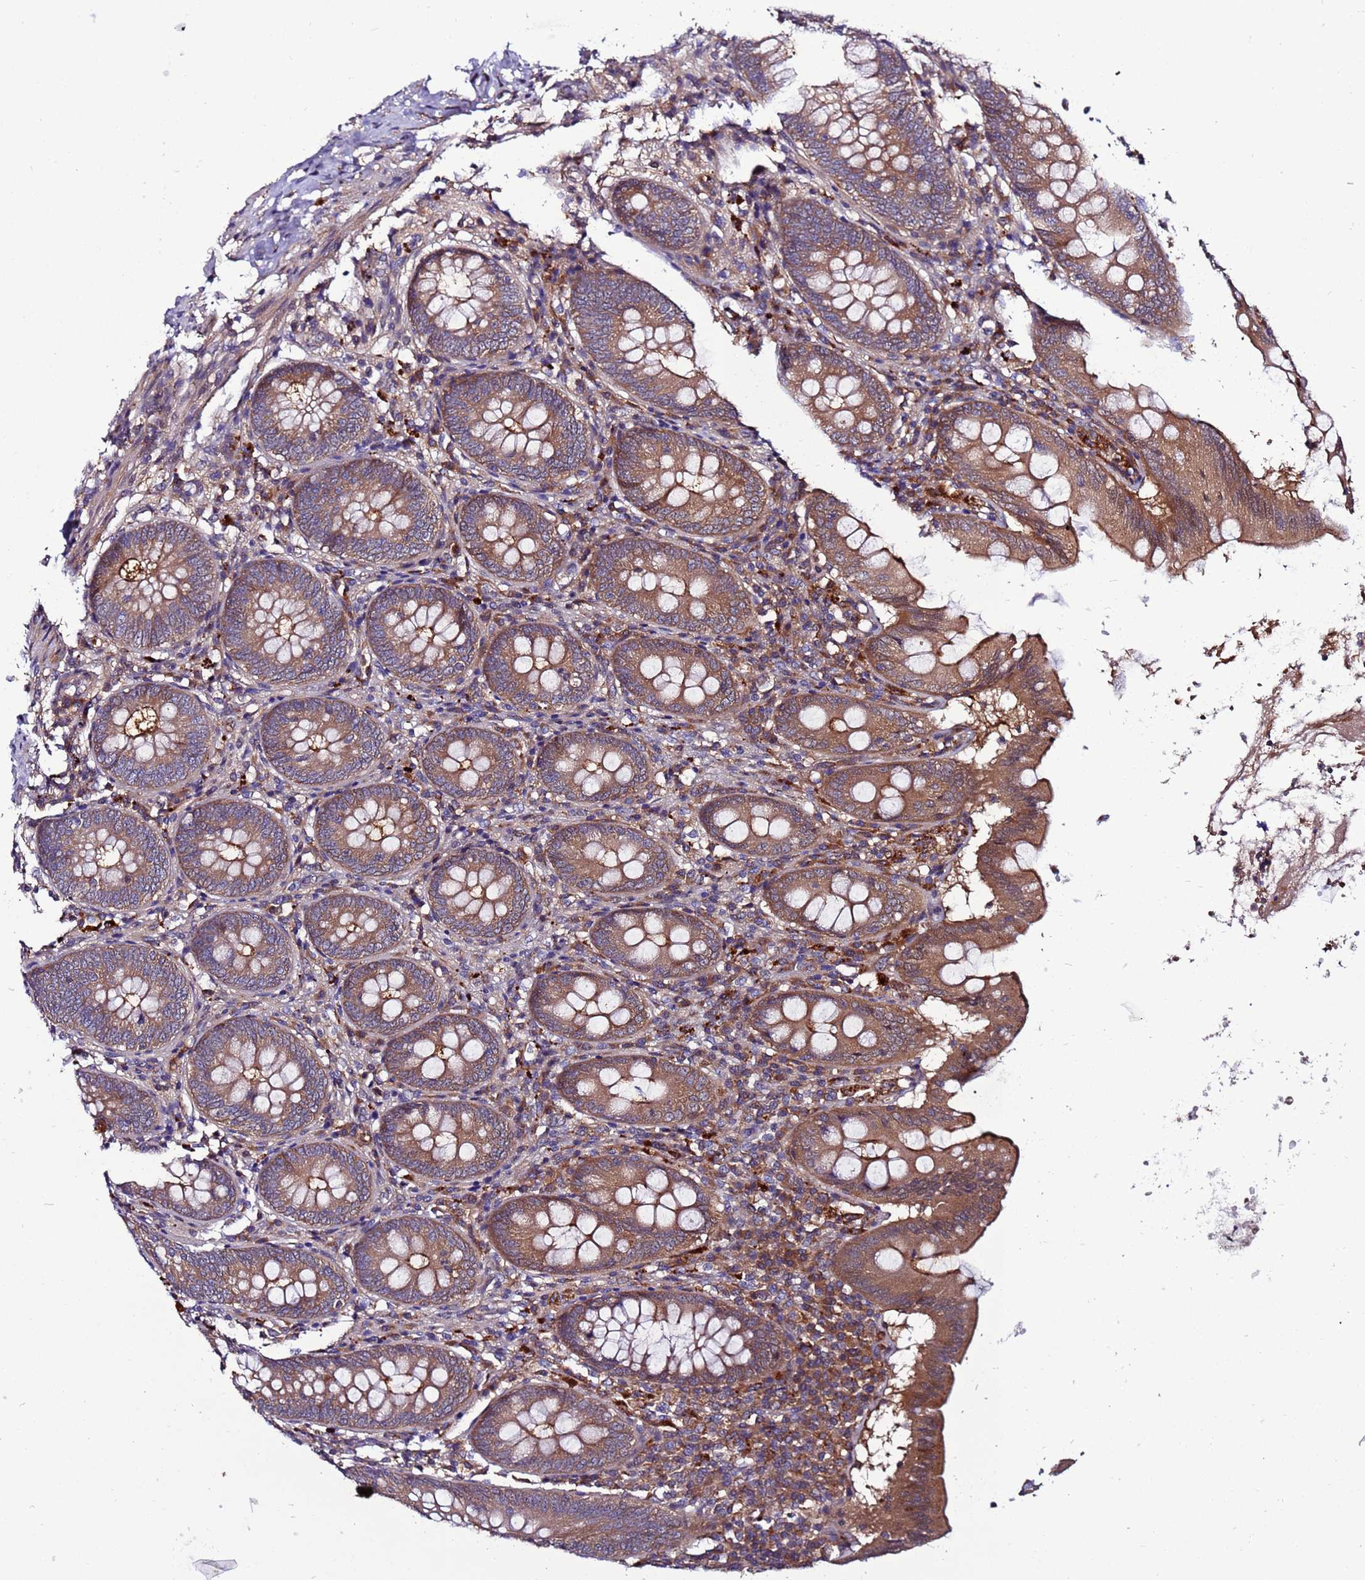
{"staining": {"intensity": "moderate", "quantity": ">75%", "location": "cytoplasmic/membranous"}, "tissue": "appendix", "cell_type": "Glandular cells", "image_type": "normal", "snomed": [{"axis": "morphology", "description": "Normal tissue, NOS"}, {"axis": "topography", "description": "Appendix"}], "caption": "A histopathology image of appendix stained for a protein shows moderate cytoplasmic/membranous brown staining in glandular cells.", "gene": "GAREM1", "patient": {"sex": "female", "age": 54}}